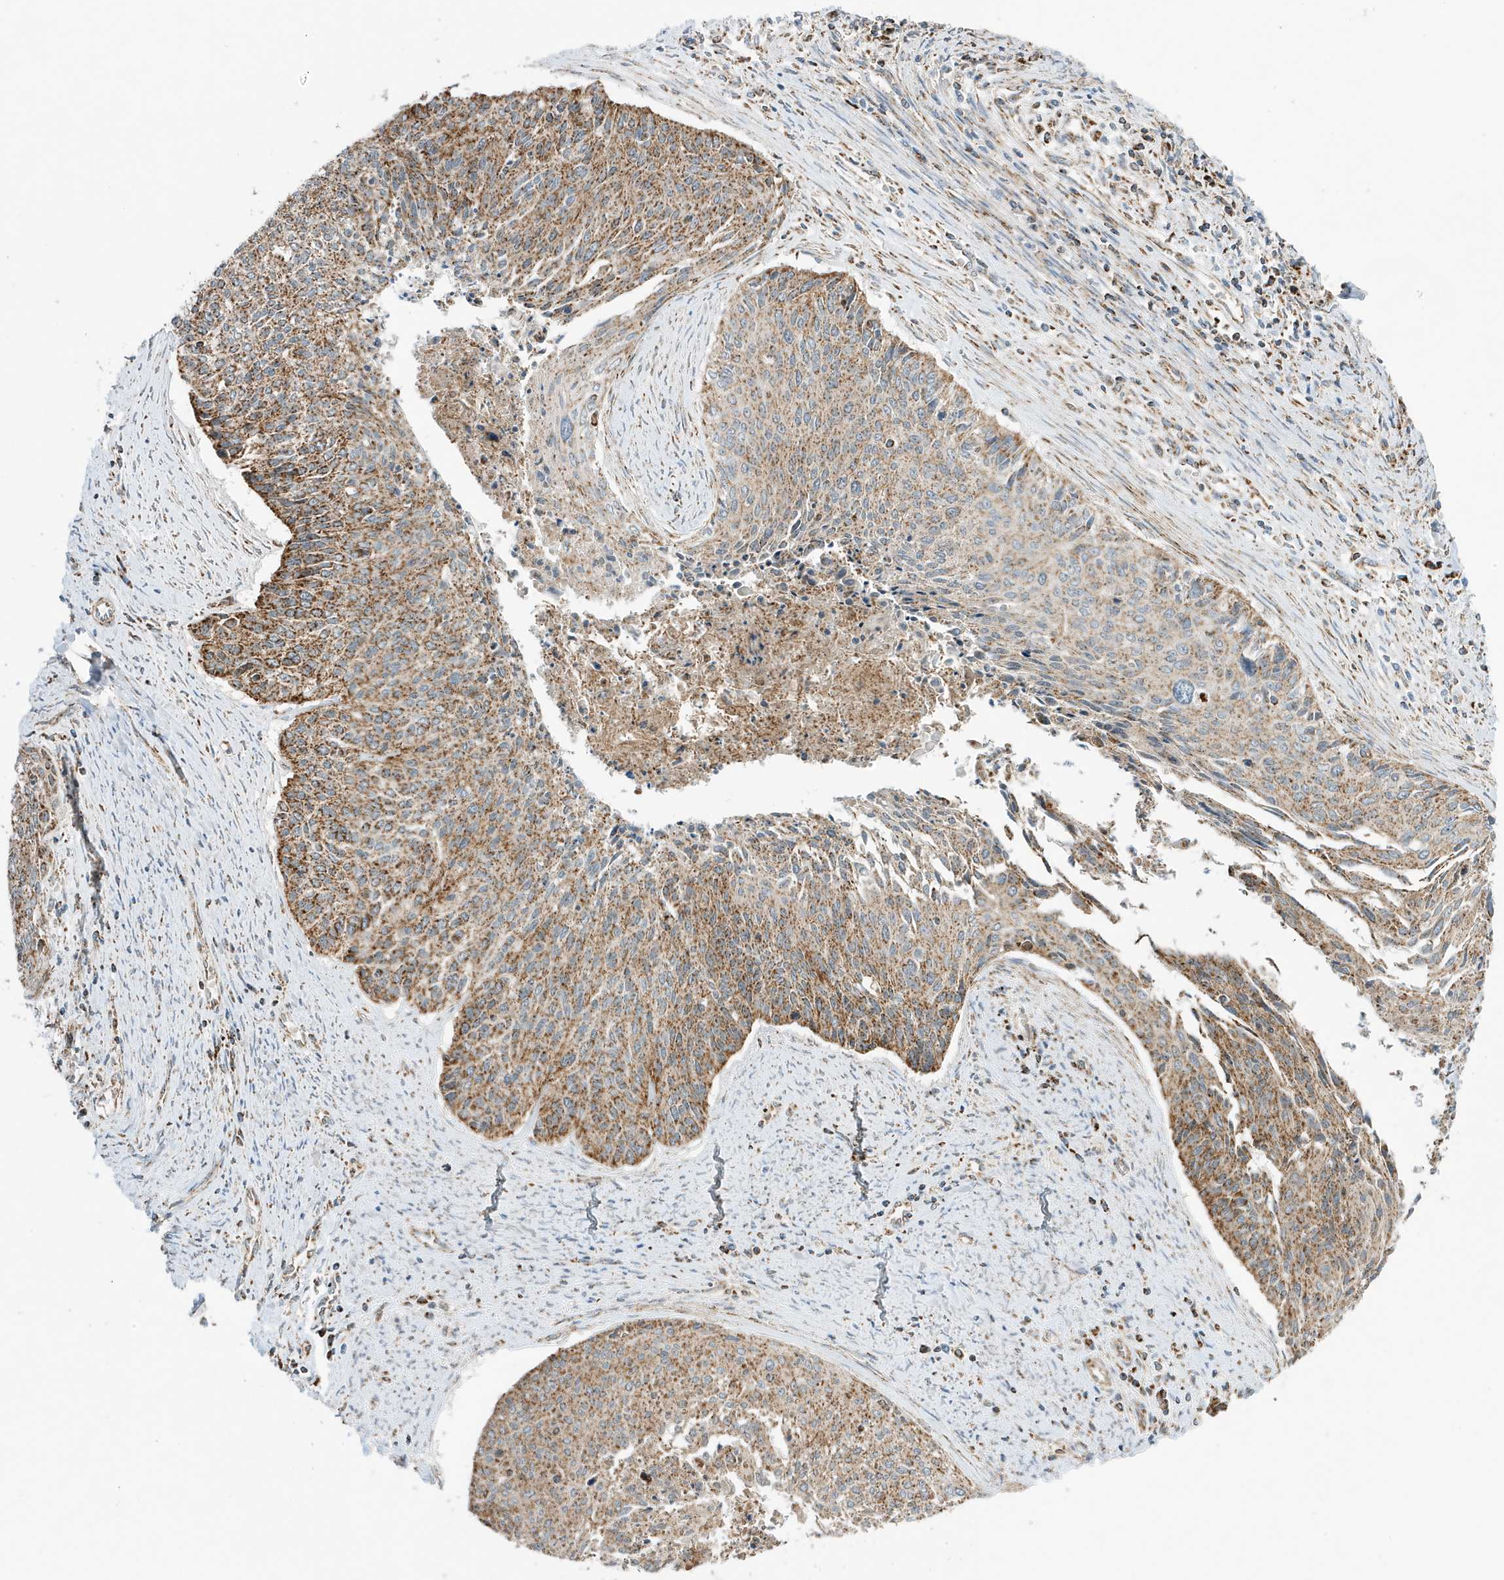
{"staining": {"intensity": "moderate", "quantity": ">75%", "location": "cytoplasmic/membranous"}, "tissue": "cervical cancer", "cell_type": "Tumor cells", "image_type": "cancer", "snomed": [{"axis": "morphology", "description": "Squamous cell carcinoma, NOS"}, {"axis": "topography", "description": "Cervix"}], "caption": "Protein expression analysis of human squamous cell carcinoma (cervical) reveals moderate cytoplasmic/membranous expression in approximately >75% of tumor cells.", "gene": "ATP5ME", "patient": {"sex": "female", "age": 55}}